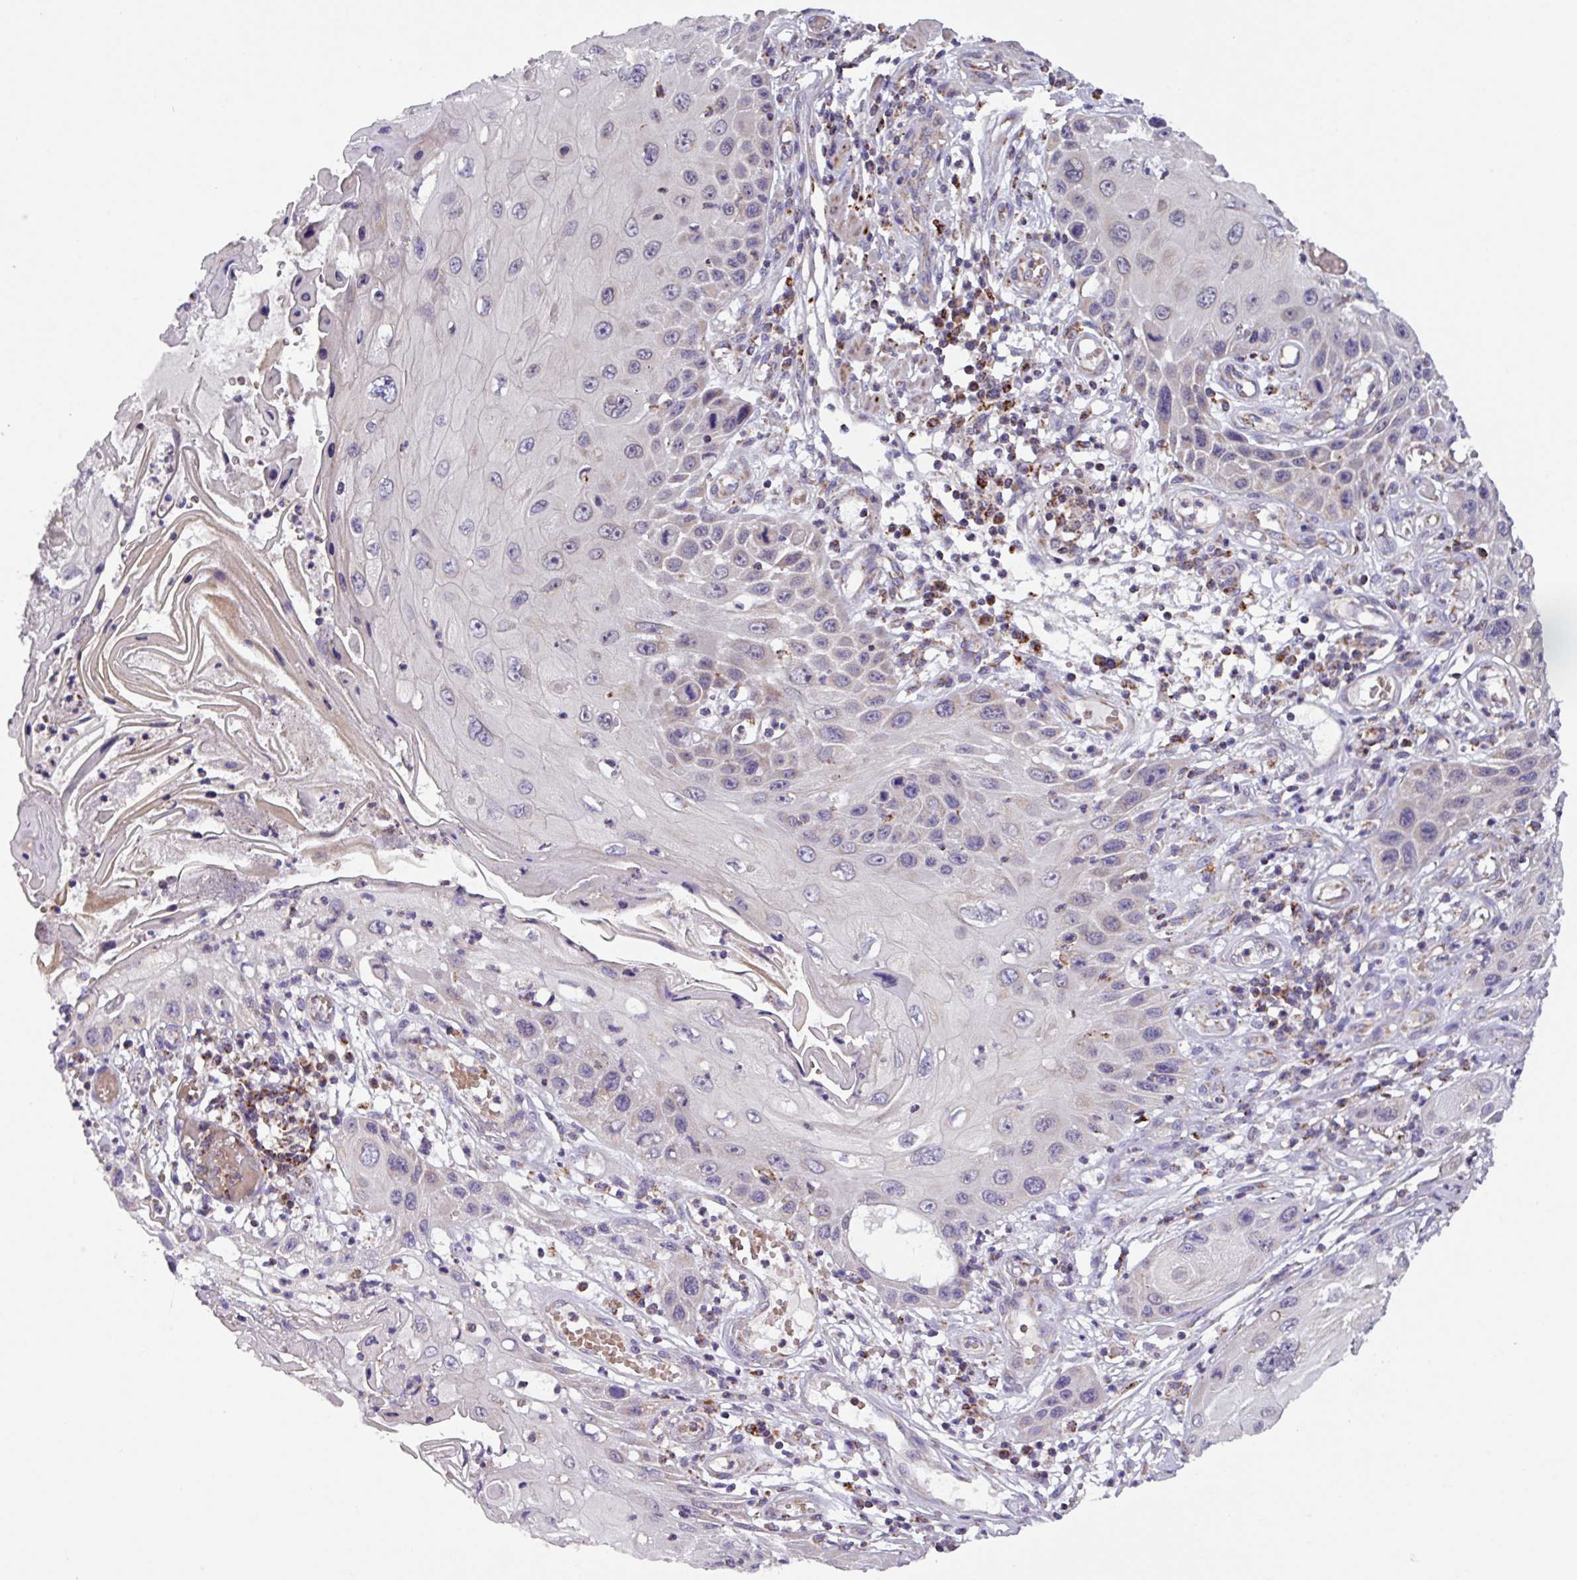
{"staining": {"intensity": "negative", "quantity": "none", "location": "none"}, "tissue": "skin cancer", "cell_type": "Tumor cells", "image_type": "cancer", "snomed": [{"axis": "morphology", "description": "Squamous cell carcinoma, NOS"}, {"axis": "topography", "description": "Skin"}, {"axis": "topography", "description": "Vulva"}], "caption": "Tumor cells are negative for protein expression in human skin cancer (squamous cell carcinoma).", "gene": "AKIRIN1", "patient": {"sex": "female", "age": 44}}